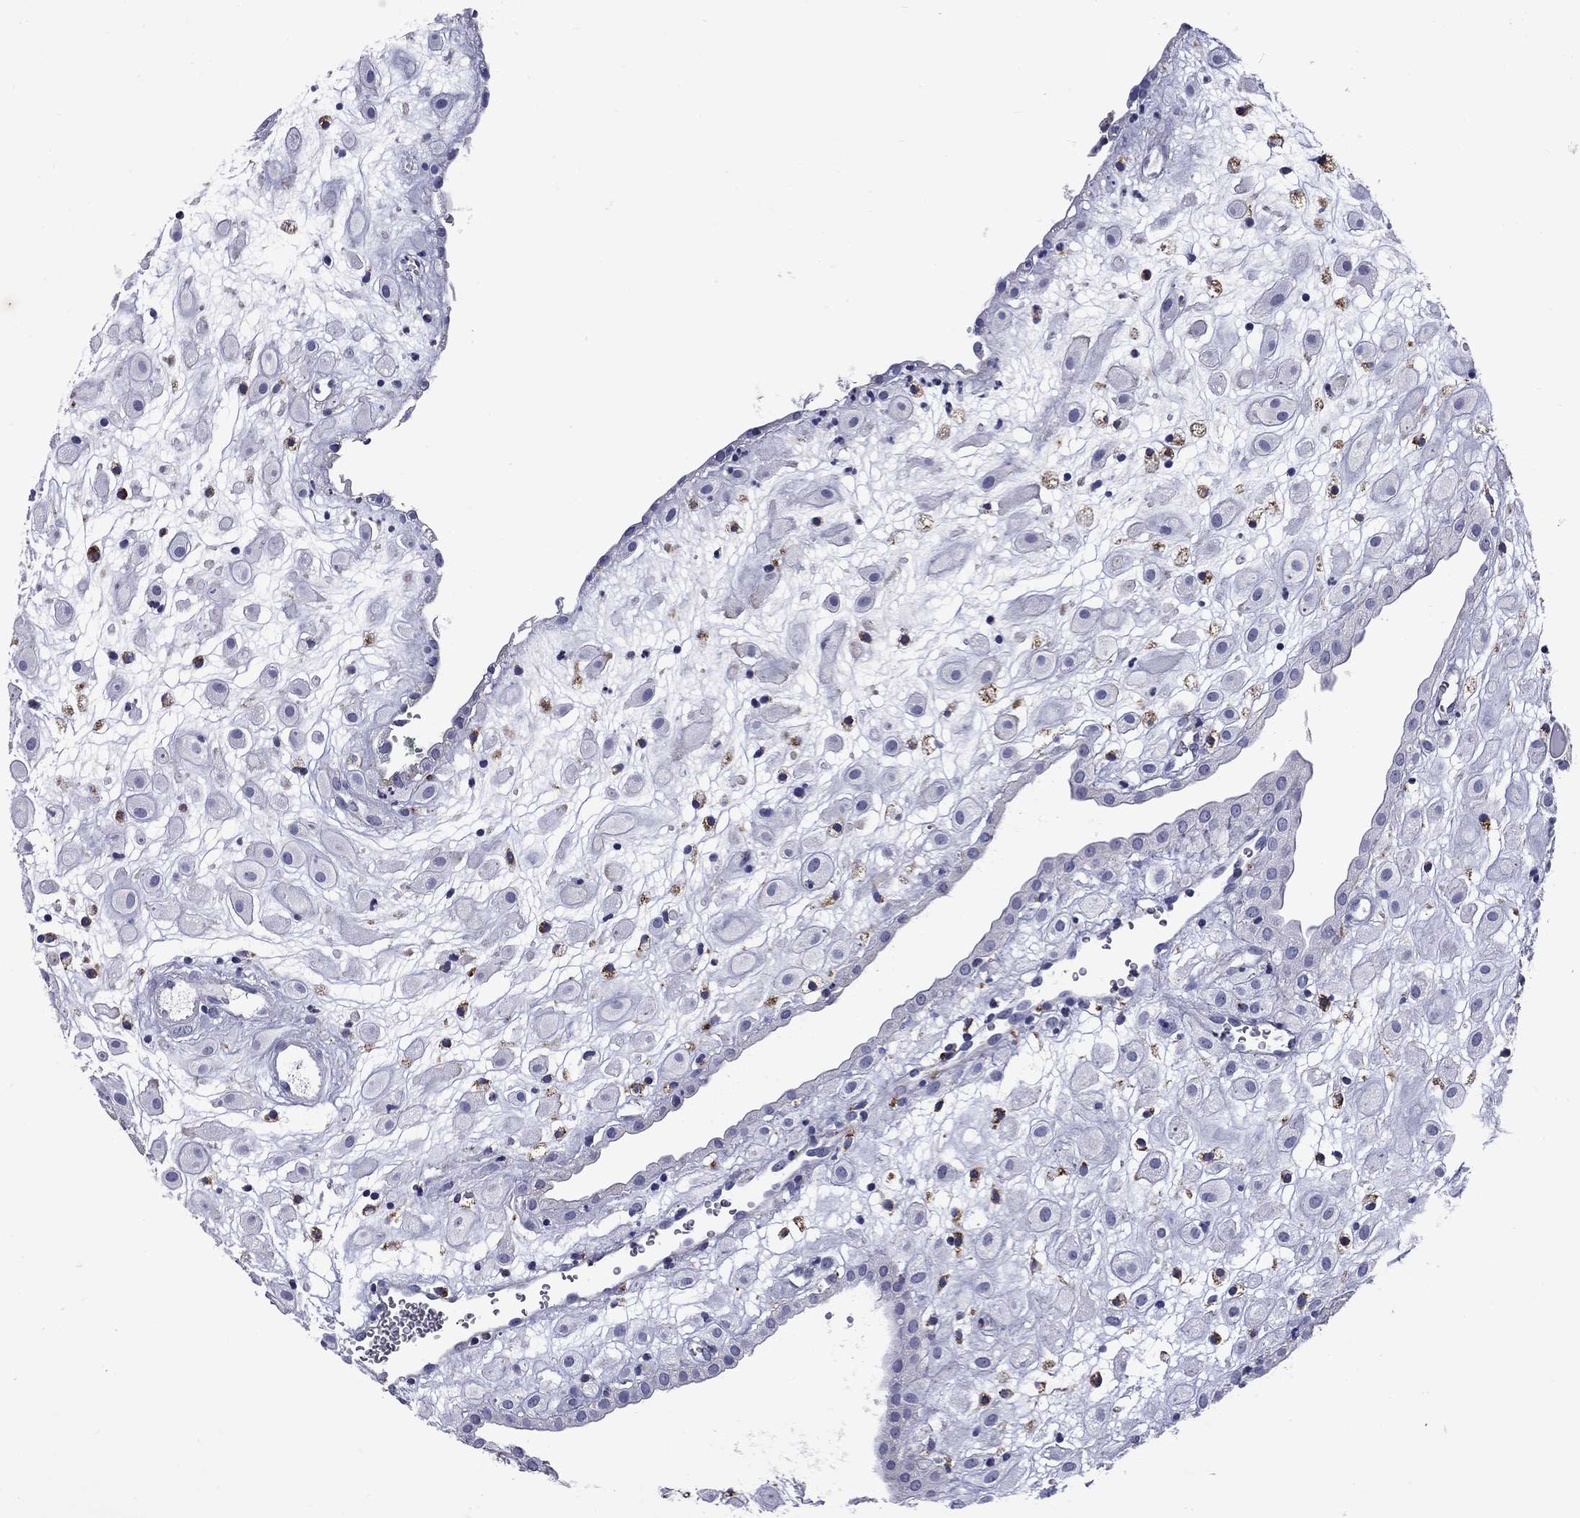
{"staining": {"intensity": "negative", "quantity": "none", "location": "none"}, "tissue": "placenta", "cell_type": "Decidual cells", "image_type": "normal", "snomed": [{"axis": "morphology", "description": "Normal tissue, NOS"}, {"axis": "topography", "description": "Placenta"}], "caption": "DAB (3,3'-diaminobenzidine) immunohistochemical staining of unremarkable human placenta reveals no significant staining in decidual cells.", "gene": "MADCAM1", "patient": {"sex": "female", "age": 24}}